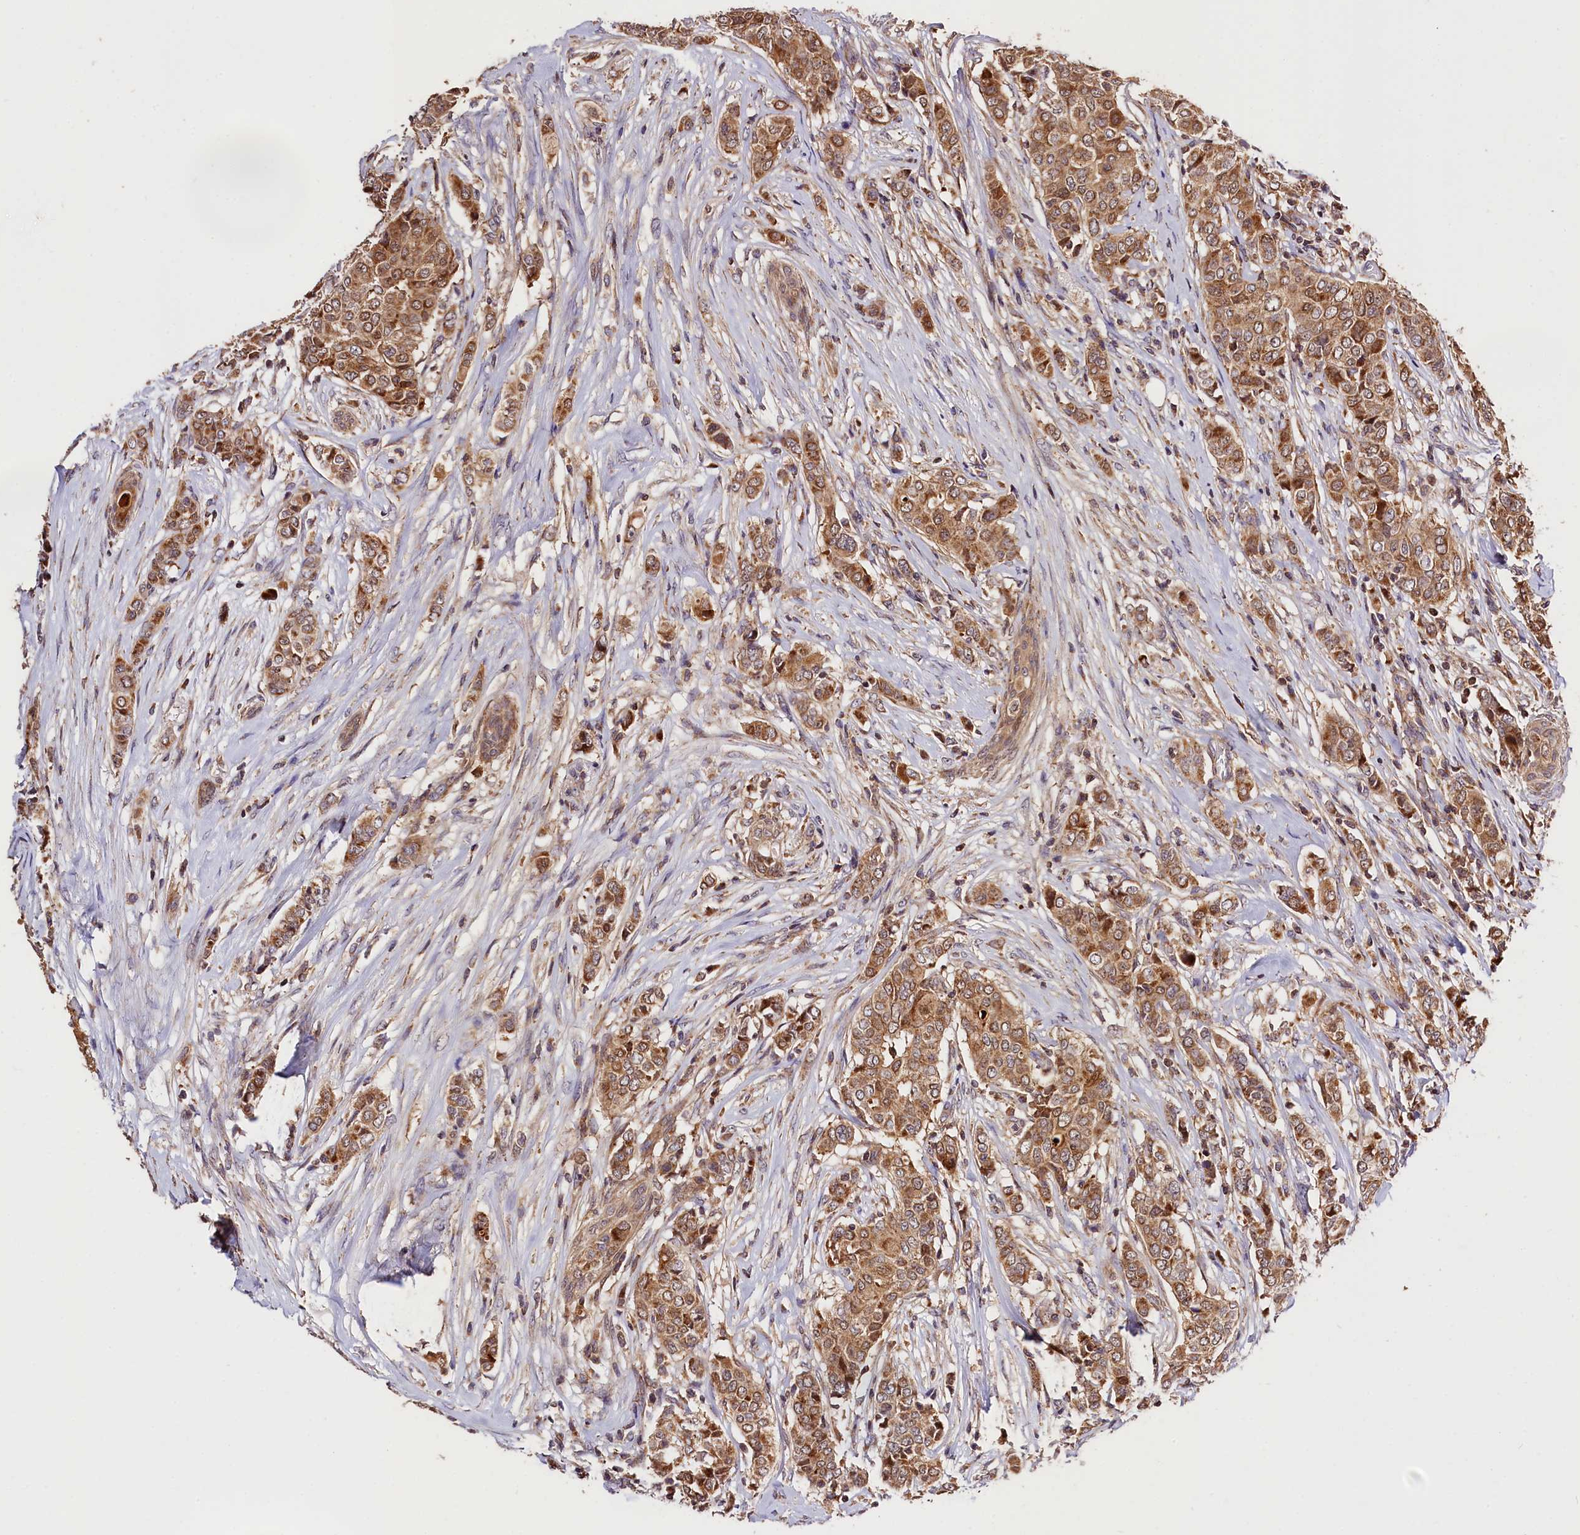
{"staining": {"intensity": "moderate", "quantity": ">75%", "location": "cytoplasmic/membranous"}, "tissue": "breast cancer", "cell_type": "Tumor cells", "image_type": "cancer", "snomed": [{"axis": "morphology", "description": "Lobular carcinoma"}, {"axis": "topography", "description": "Breast"}], "caption": "This histopathology image displays immunohistochemistry staining of breast cancer (lobular carcinoma), with medium moderate cytoplasmic/membranous positivity in about >75% of tumor cells.", "gene": "KPTN", "patient": {"sex": "female", "age": 51}}